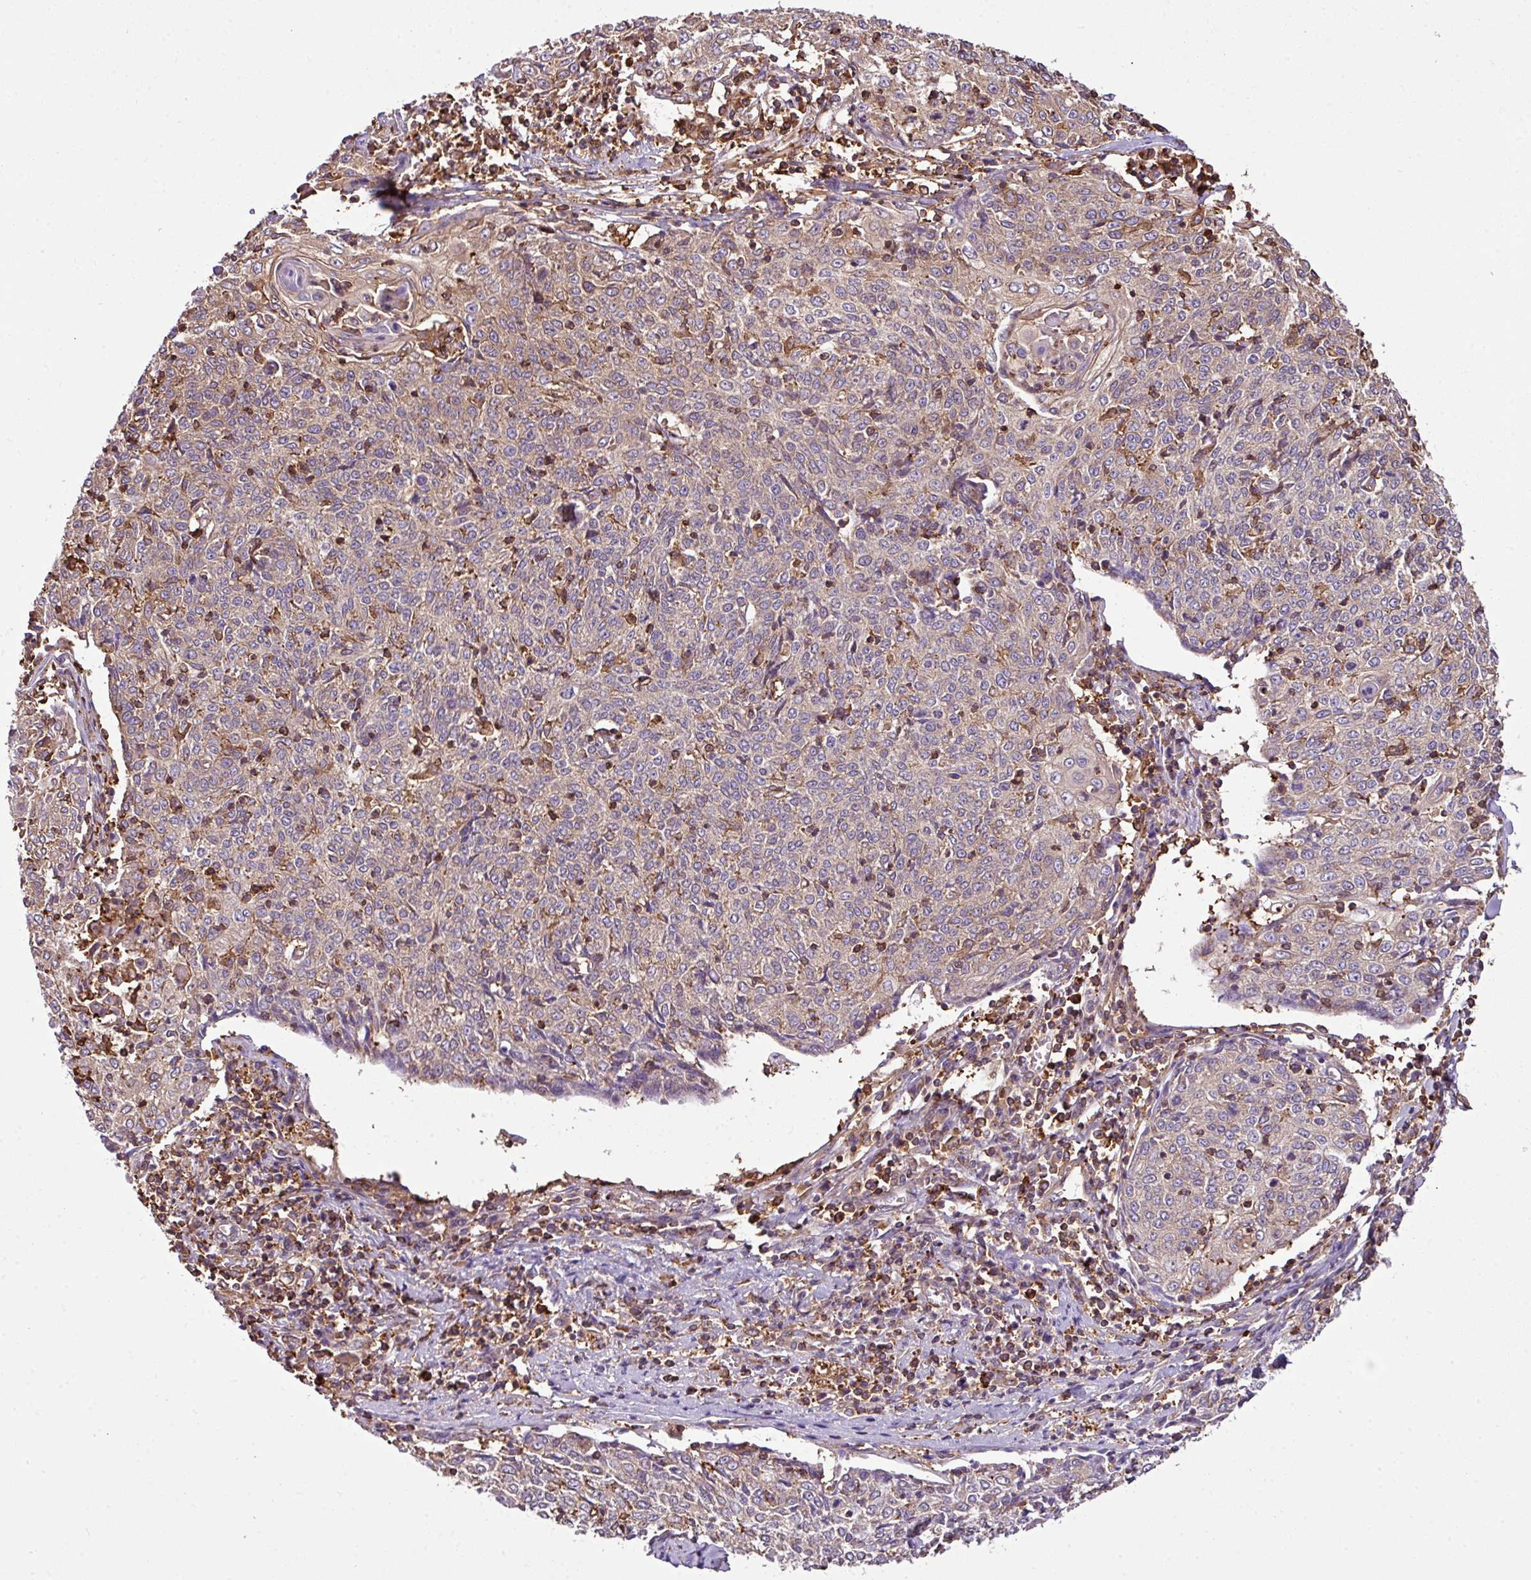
{"staining": {"intensity": "negative", "quantity": "none", "location": "none"}, "tissue": "cervical cancer", "cell_type": "Tumor cells", "image_type": "cancer", "snomed": [{"axis": "morphology", "description": "Squamous cell carcinoma, NOS"}, {"axis": "topography", "description": "Cervix"}], "caption": "DAB (3,3'-diaminobenzidine) immunohistochemical staining of cervical squamous cell carcinoma exhibits no significant staining in tumor cells.", "gene": "PGAP6", "patient": {"sex": "female", "age": 48}}